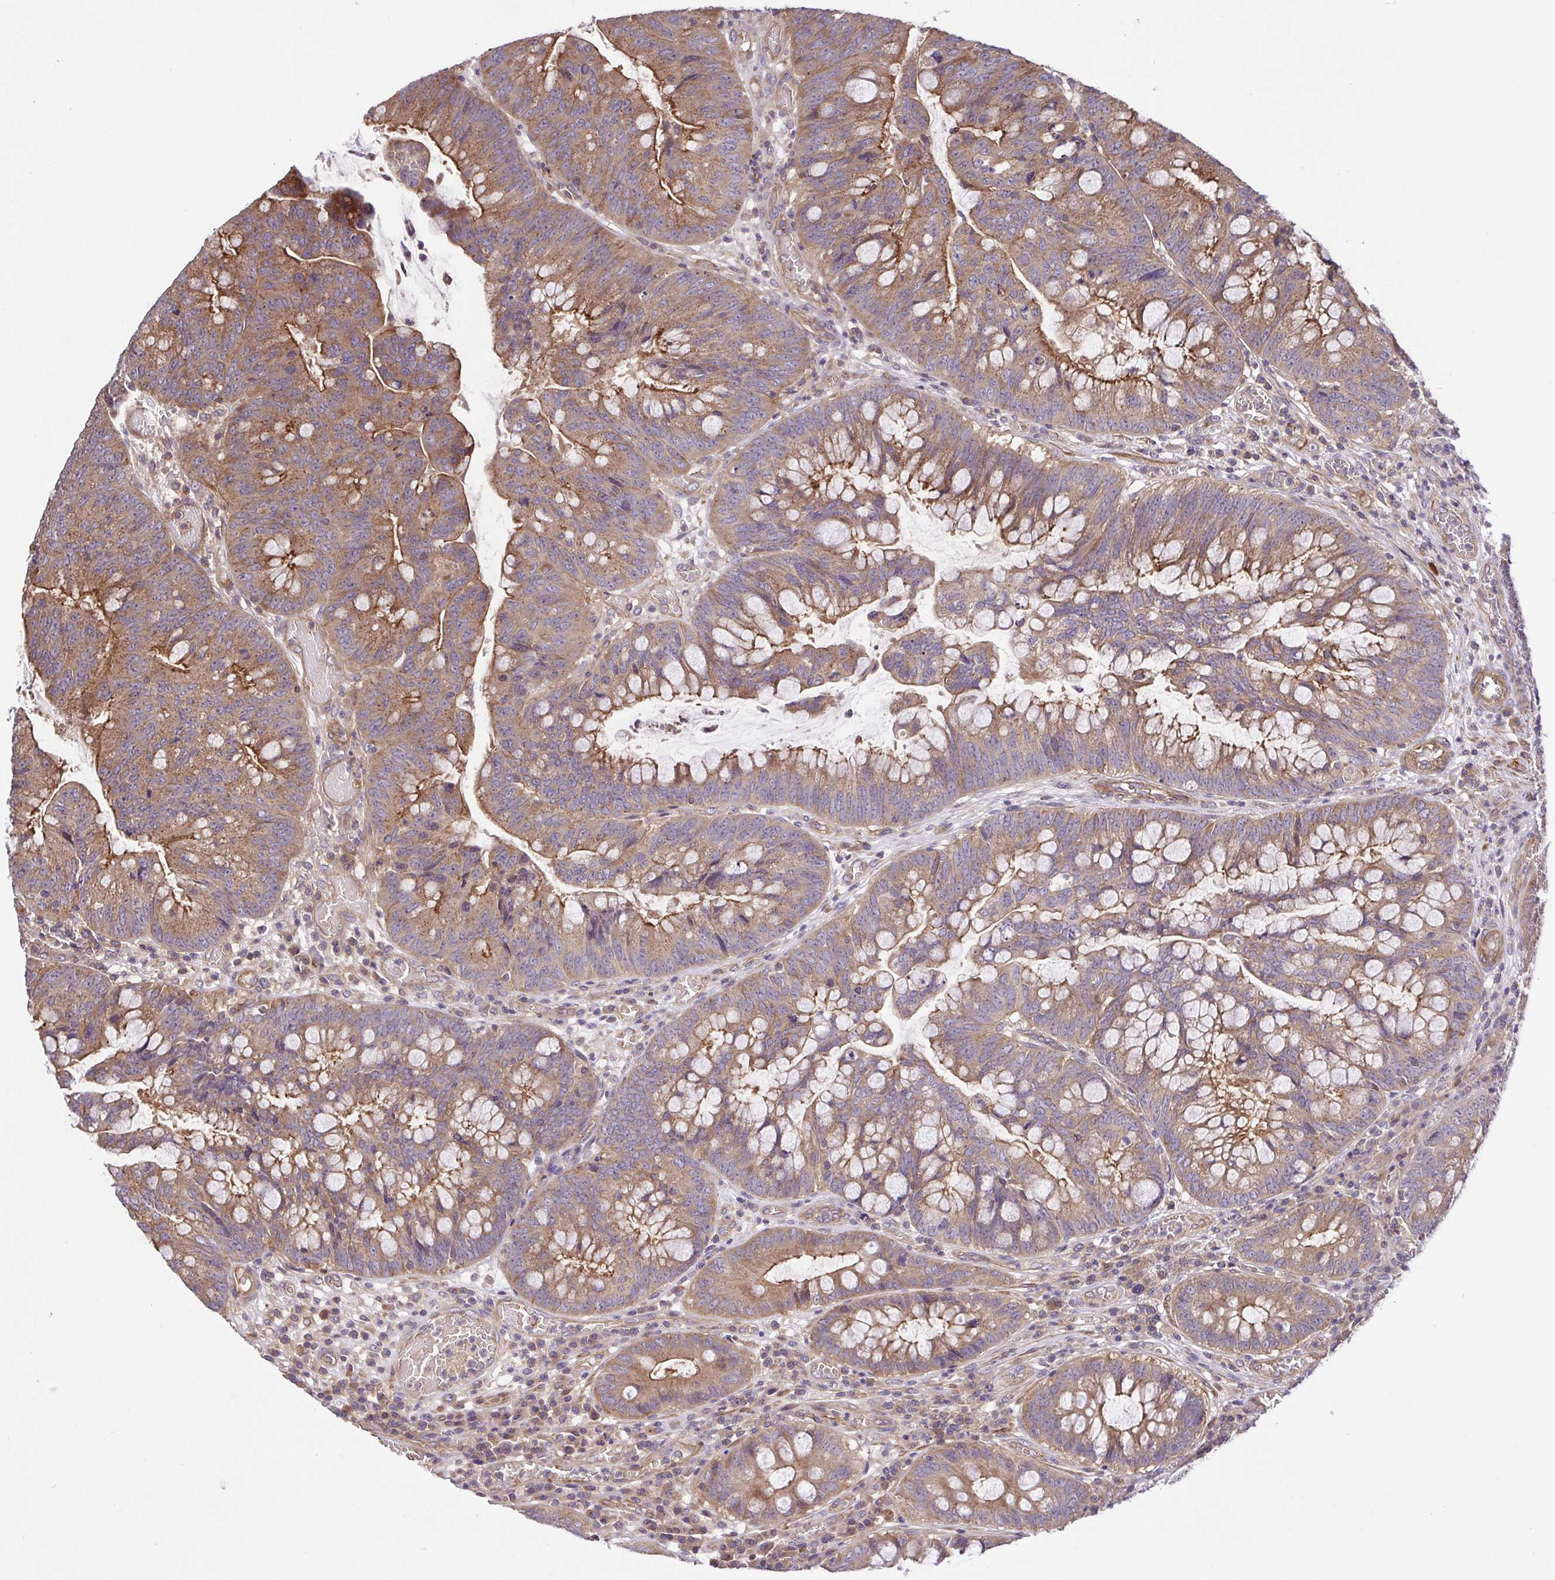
{"staining": {"intensity": "moderate", "quantity": ">75%", "location": "cytoplasmic/membranous"}, "tissue": "colorectal cancer", "cell_type": "Tumor cells", "image_type": "cancer", "snomed": [{"axis": "morphology", "description": "Adenocarcinoma, NOS"}, {"axis": "topography", "description": "Colon"}], "caption": "This micrograph shows IHC staining of human adenocarcinoma (colorectal), with medium moderate cytoplasmic/membranous staining in approximately >75% of tumor cells.", "gene": "IDE", "patient": {"sex": "male", "age": 62}}